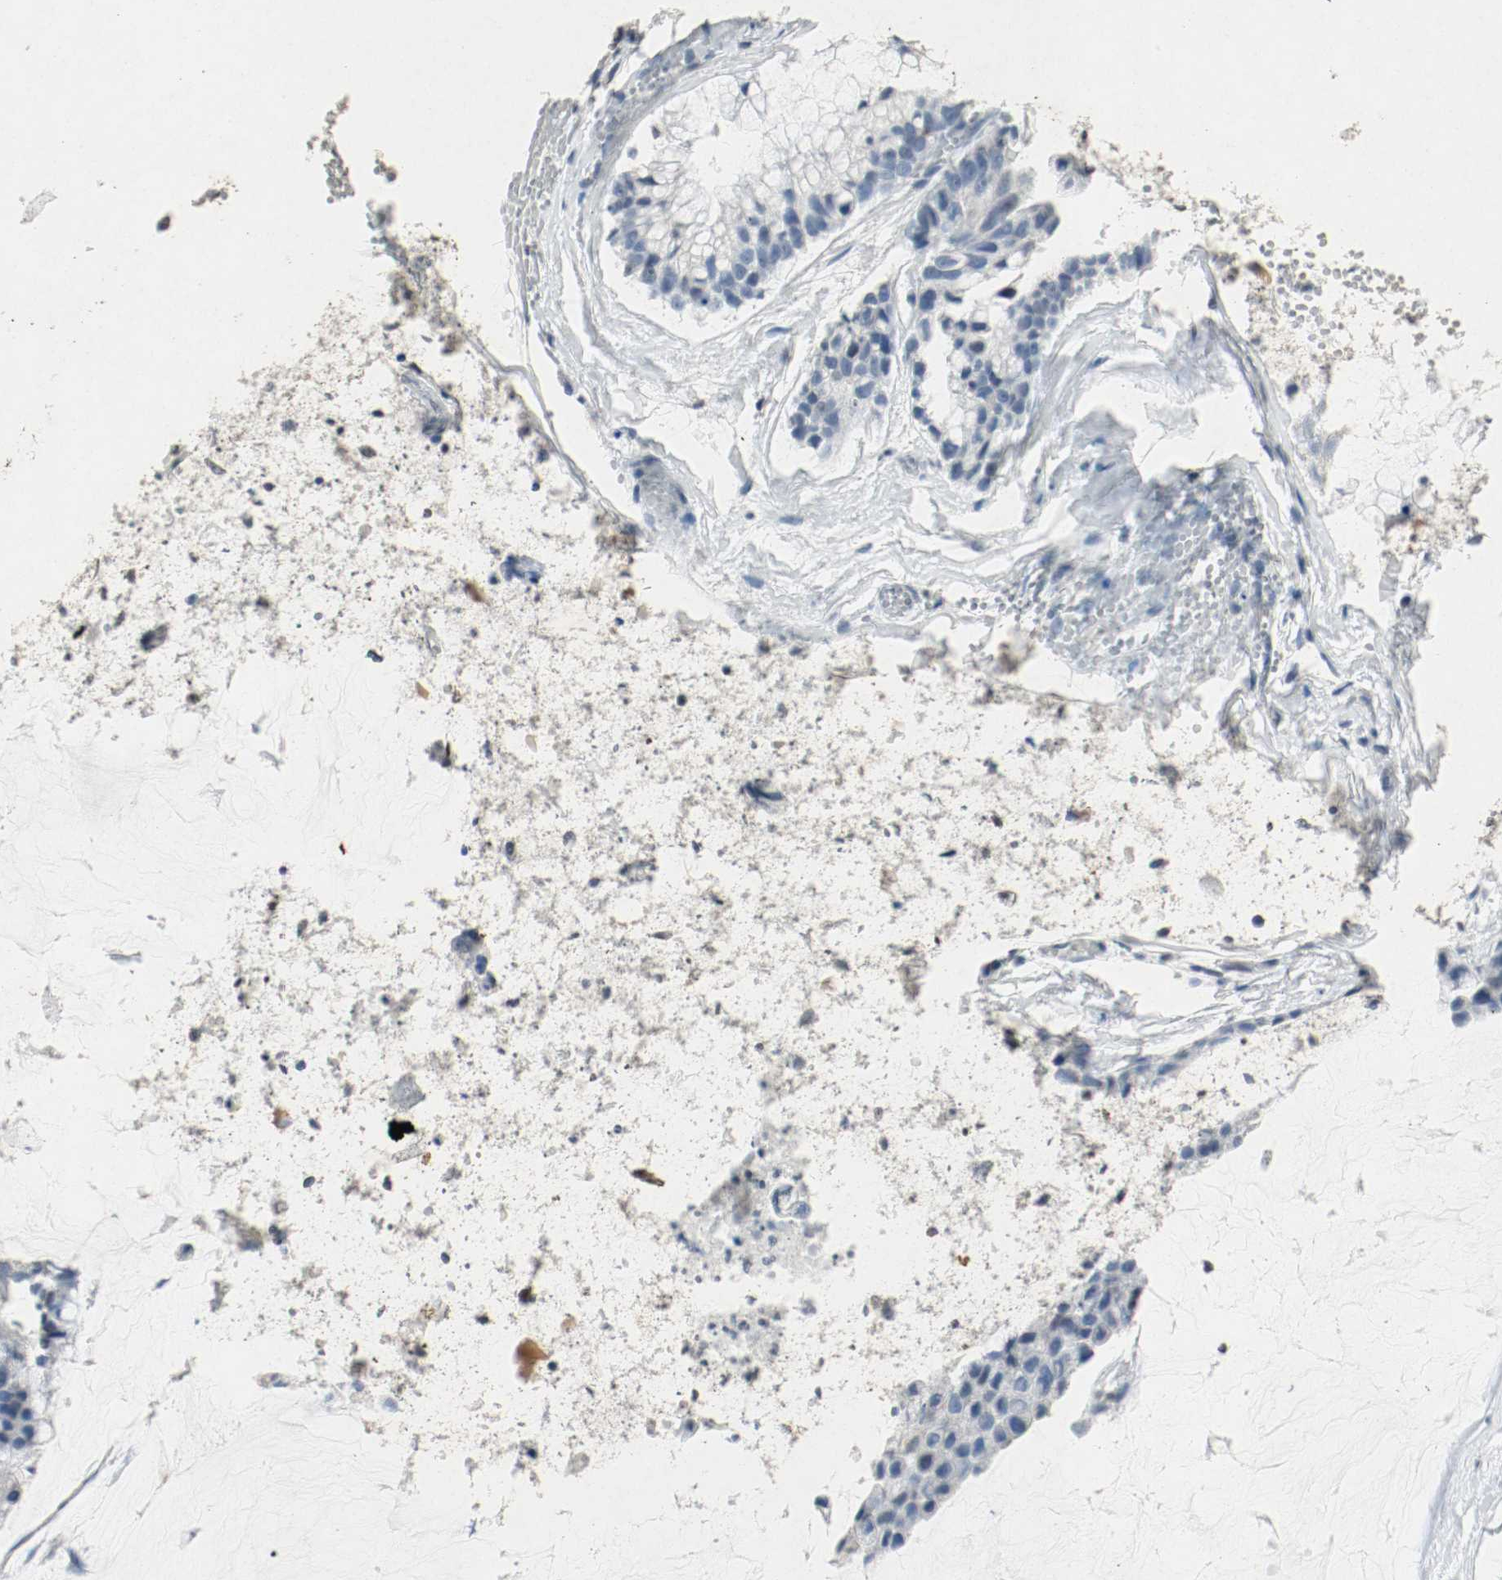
{"staining": {"intensity": "negative", "quantity": "none", "location": "none"}, "tissue": "ovarian cancer", "cell_type": "Tumor cells", "image_type": "cancer", "snomed": [{"axis": "morphology", "description": "Cystadenocarcinoma, mucinous, NOS"}, {"axis": "topography", "description": "Ovary"}], "caption": "Immunohistochemistry (IHC) image of human mucinous cystadenocarcinoma (ovarian) stained for a protein (brown), which demonstrates no staining in tumor cells. (IHC, brightfield microscopy, high magnification).", "gene": "DNMT1", "patient": {"sex": "female", "age": 39}}